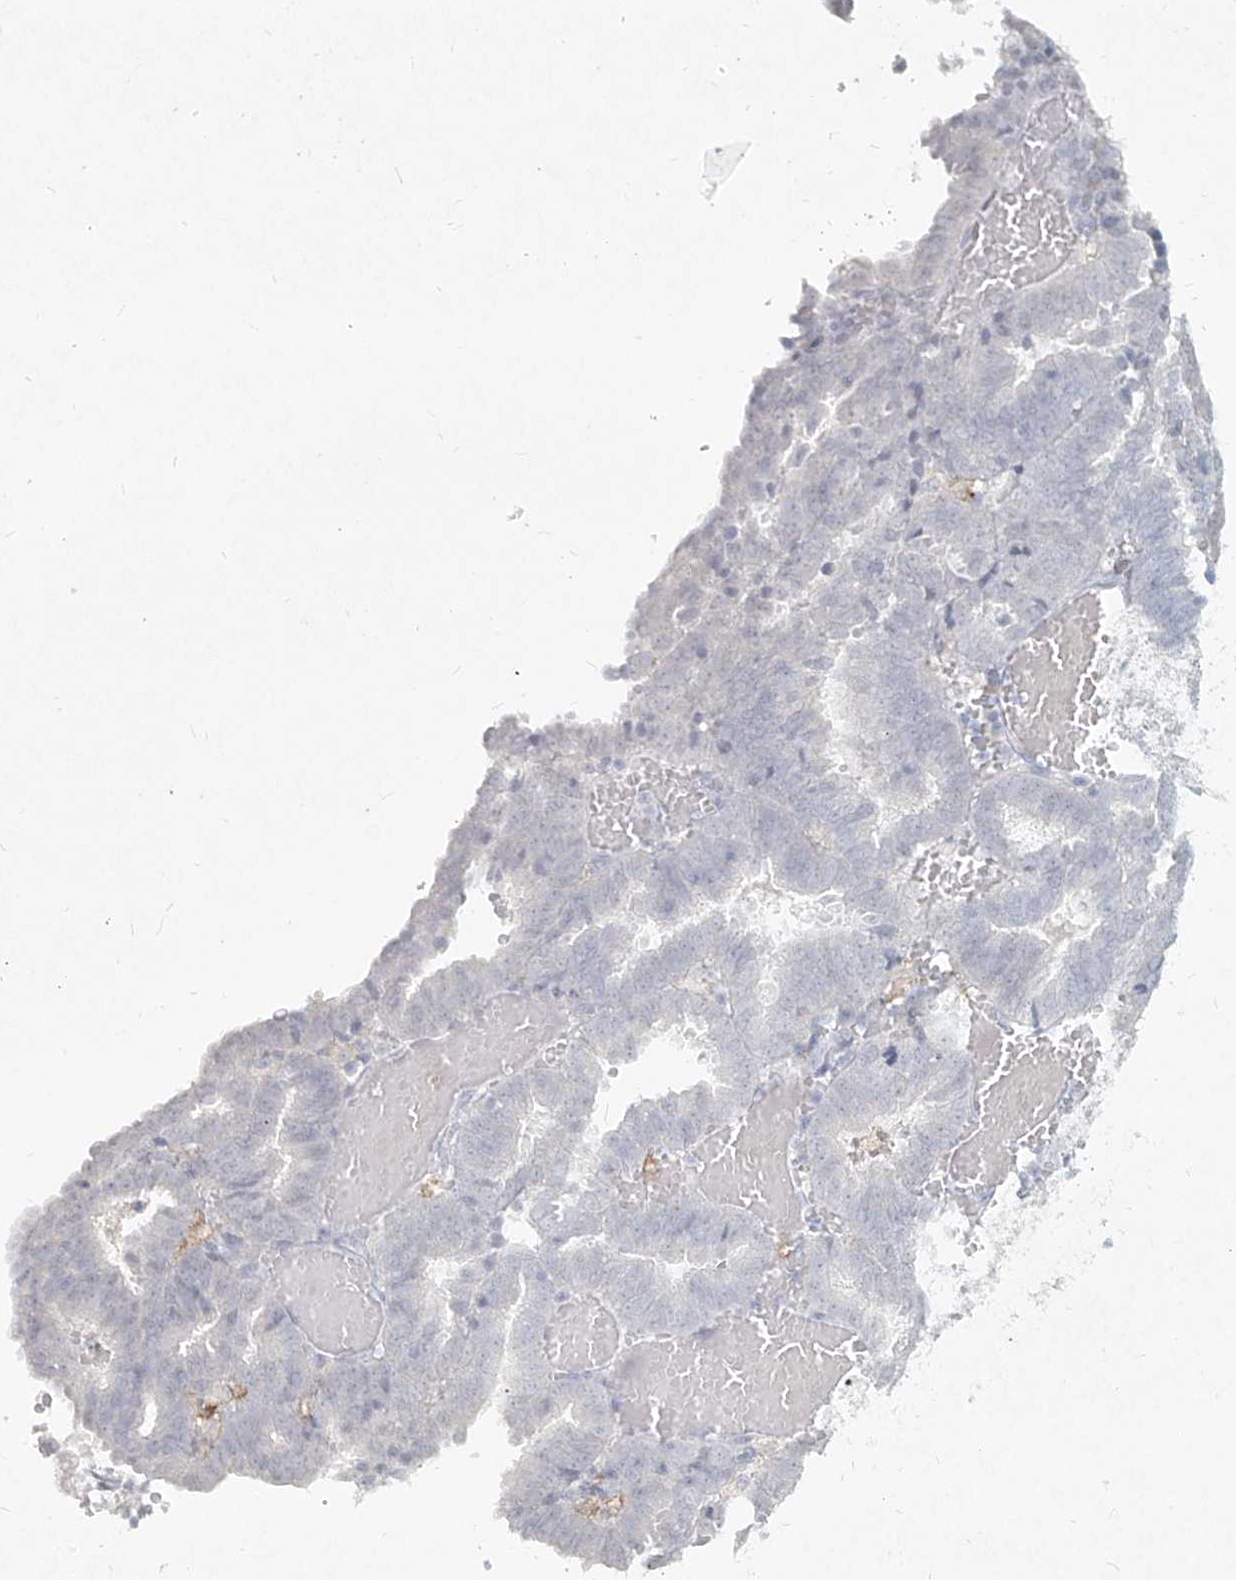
{"staining": {"intensity": "negative", "quantity": "none", "location": "none"}, "tissue": "endometrial cancer", "cell_type": "Tumor cells", "image_type": "cancer", "snomed": [{"axis": "morphology", "description": "Adenocarcinoma, NOS"}, {"axis": "topography", "description": "Uterus"}], "caption": "Image shows no protein positivity in tumor cells of adenocarcinoma (endometrial) tissue. Nuclei are stained in blue.", "gene": "CD209", "patient": {"sex": "female", "age": 83}}